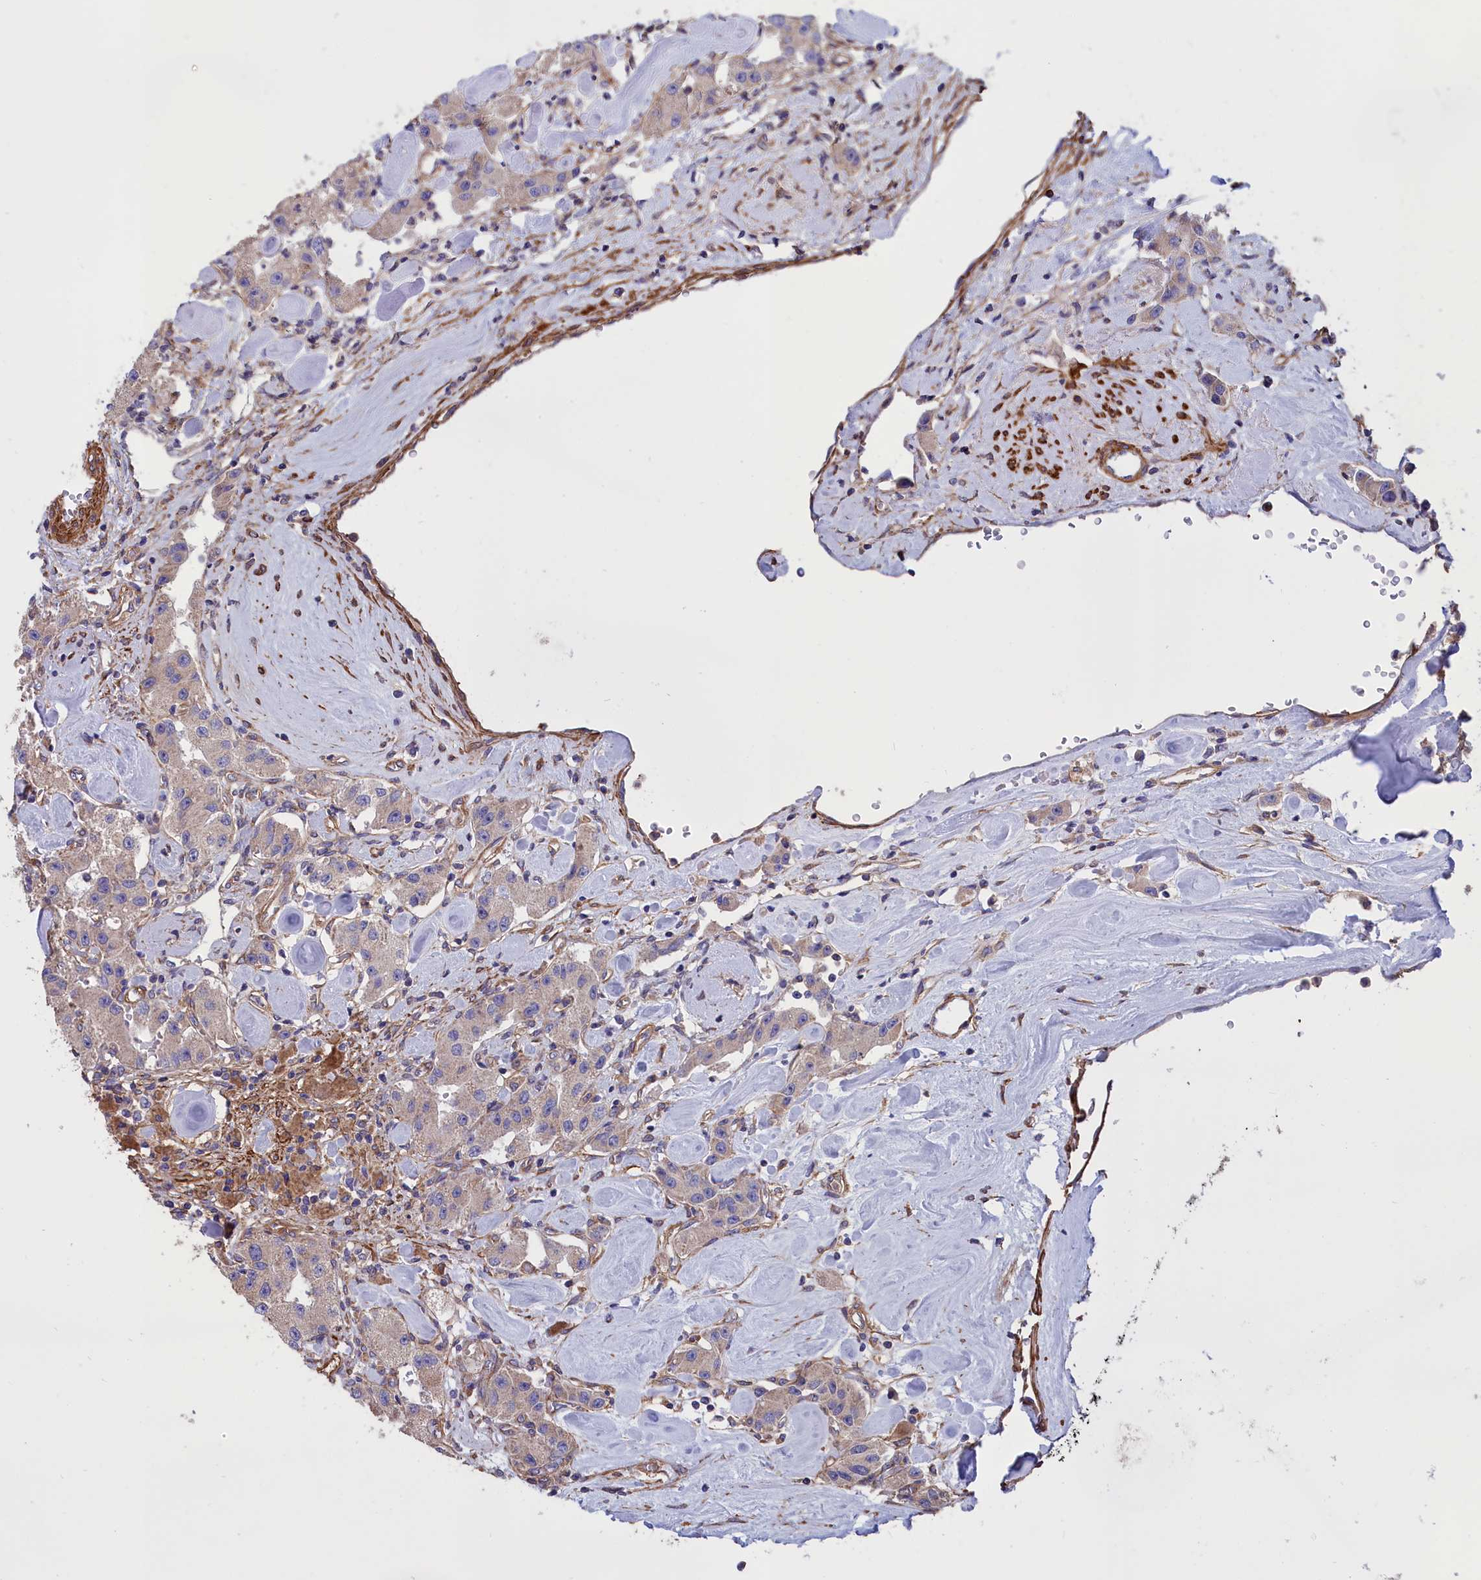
{"staining": {"intensity": "negative", "quantity": "none", "location": "none"}, "tissue": "carcinoid", "cell_type": "Tumor cells", "image_type": "cancer", "snomed": [{"axis": "morphology", "description": "Carcinoid, malignant, NOS"}, {"axis": "topography", "description": "Pancreas"}], "caption": "An immunohistochemistry (IHC) micrograph of carcinoid is shown. There is no staining in tumor cells of carcinoid.", "gene": "AMDHD2", "patient": {"sex": "male", "age": 41}}